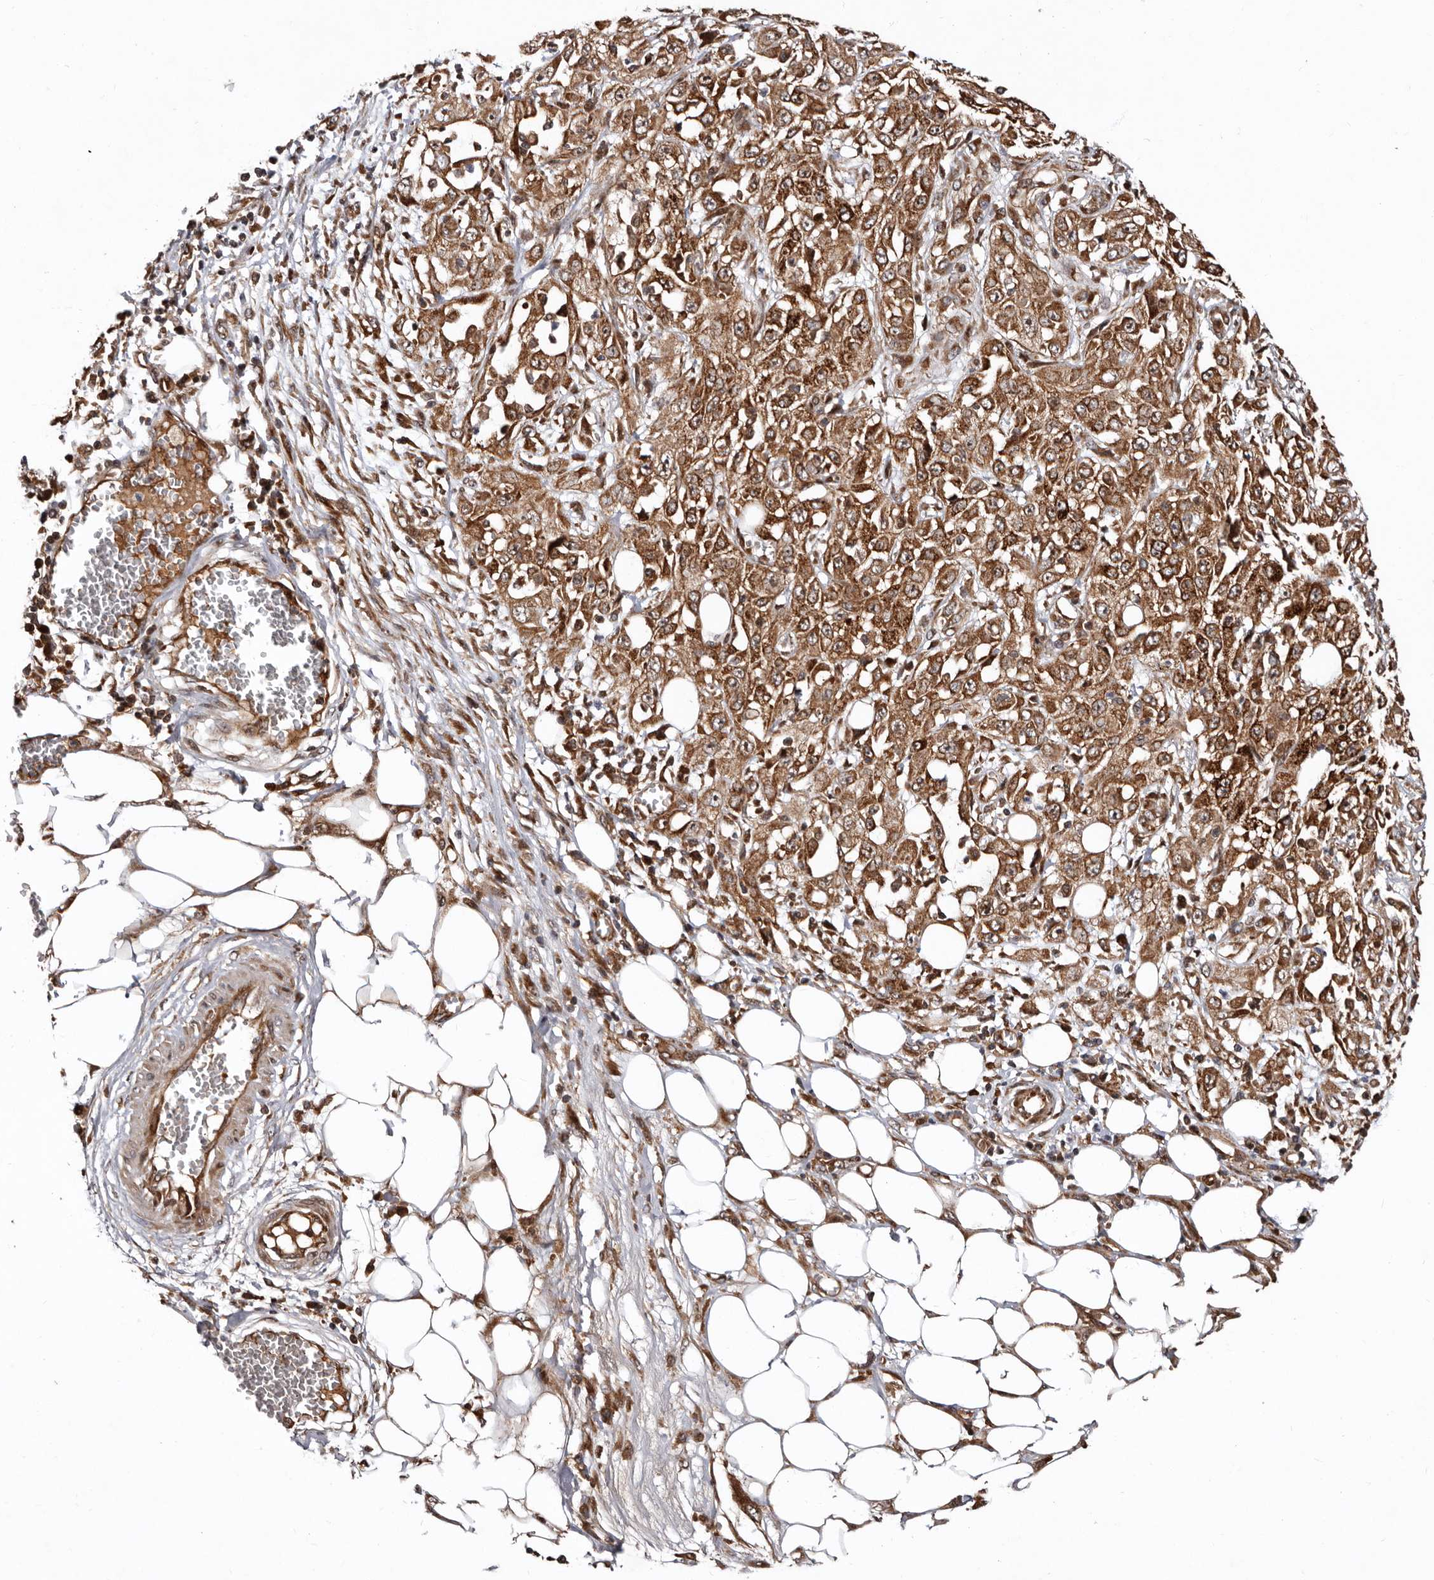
{"staining": {"intensity": "strong", "quantity": ">75%", "location": "cytoplasmic/membranous"}, "tissue": "skin cancer", "cell_type": "Tumor cells", "image_type": "cancer", "snomed": [{"axis": "morphology", "description": "Squamous cell carcinoma, NOS"}, {"axis": "morphology", "description": "Squamous cell carcinoma, metastatic, NOS"}, {"axis": "topography", "description": "Skin"}, {"axis": "topography", "description": "Lymph node"}], "caption": "Squamous cell carcinoma (skin) stained with a protein marker exhibits strong staining in tumor cells.", "gene": "WEE2", "patient": {"sex": "male", "age": 75}}